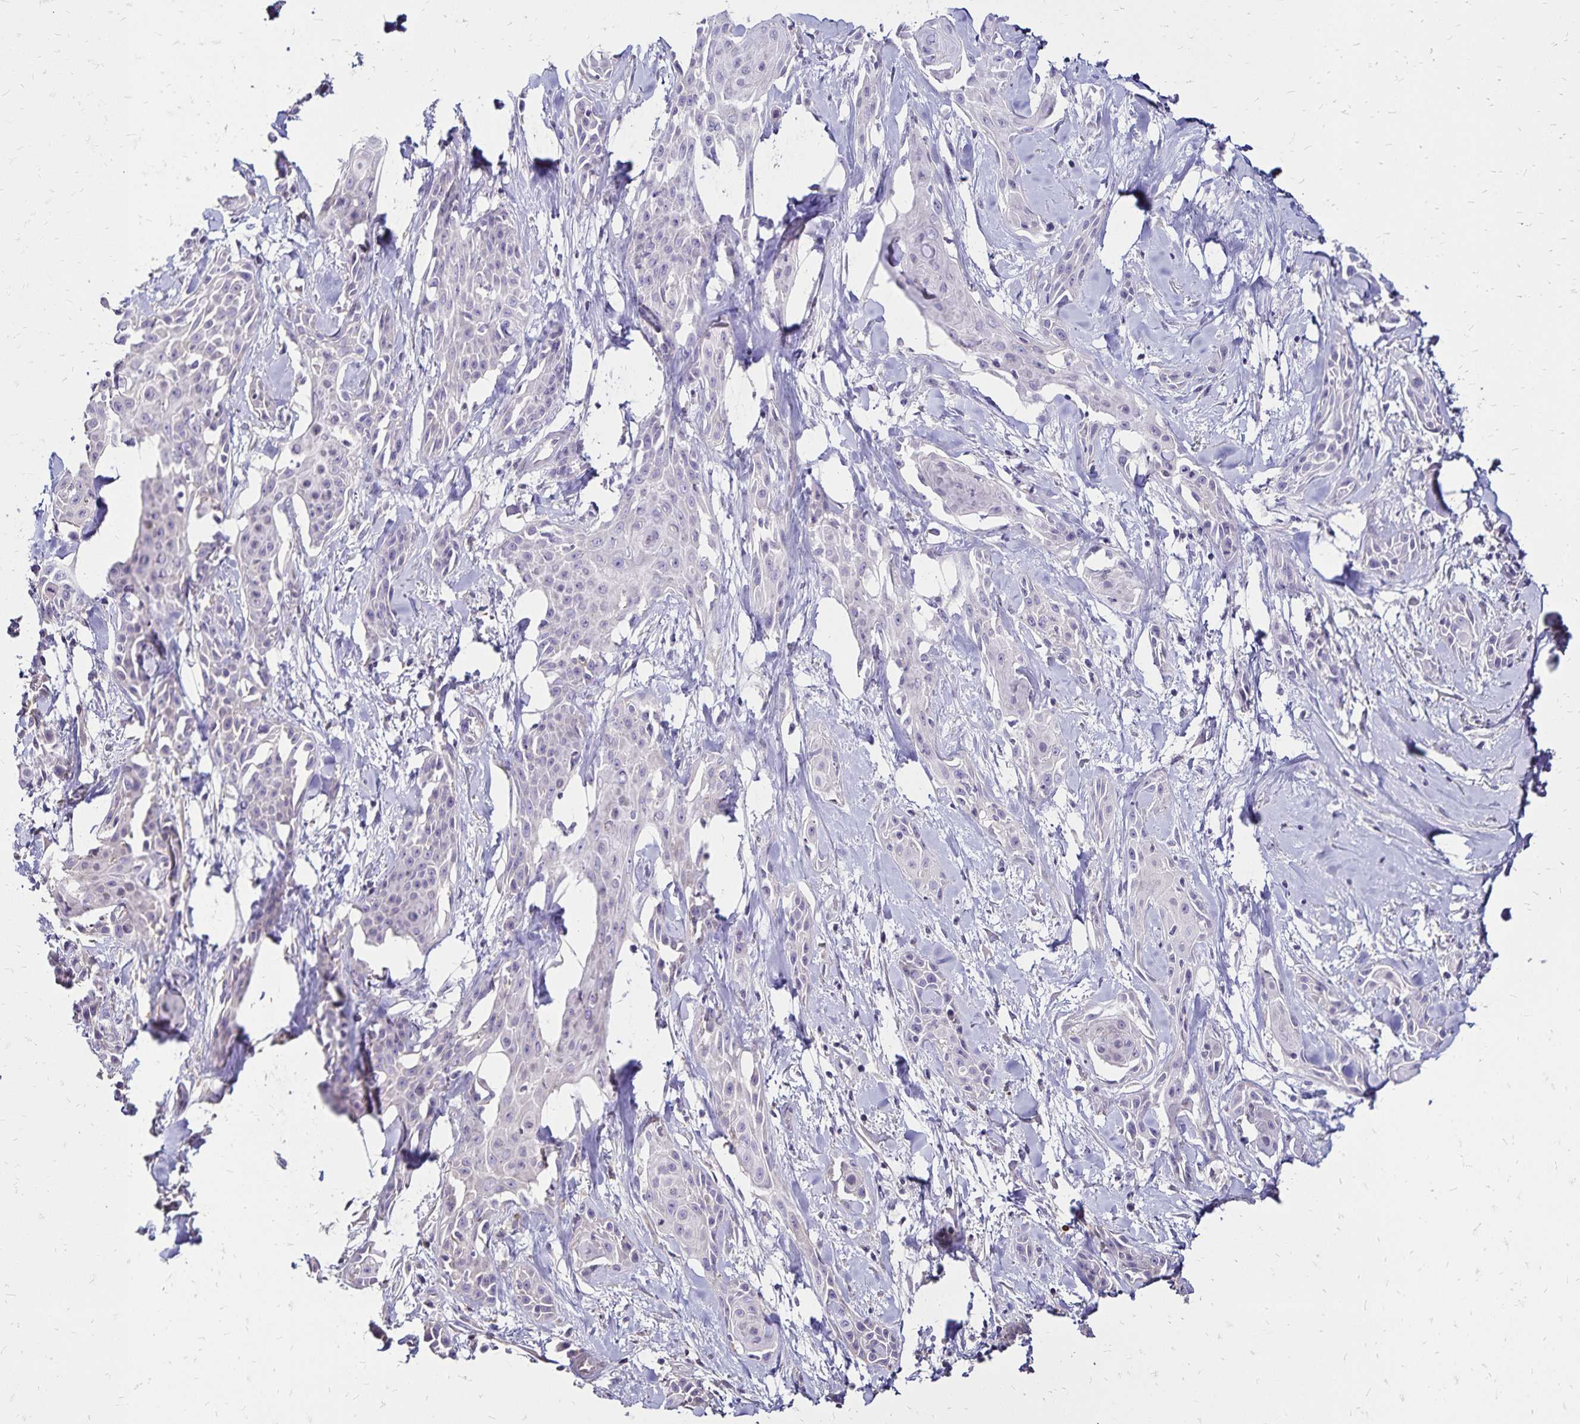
{"staining": {"intensity": "negative", "quantity": "none", "location": "none"}, "tissue": "skin cancer", "cell_type": "Tumor cells", "image_type": "cancer", "snomed": [{"axis": "morphology", "description": "Squamous cell carcinoma, NOS"}, {"axis": "topography", "description": "Skin"}, {"axis": "topography", "description": "Anal"}], "caption": "An IHC histopathology image of skin cancer (squamous cell carcinoma) is shown. There is no staining in tumor cells of skin cancer (squamous cell carcinoma).", "gene": "KISS1", "patient": {"sex": "male", "age": 64}}